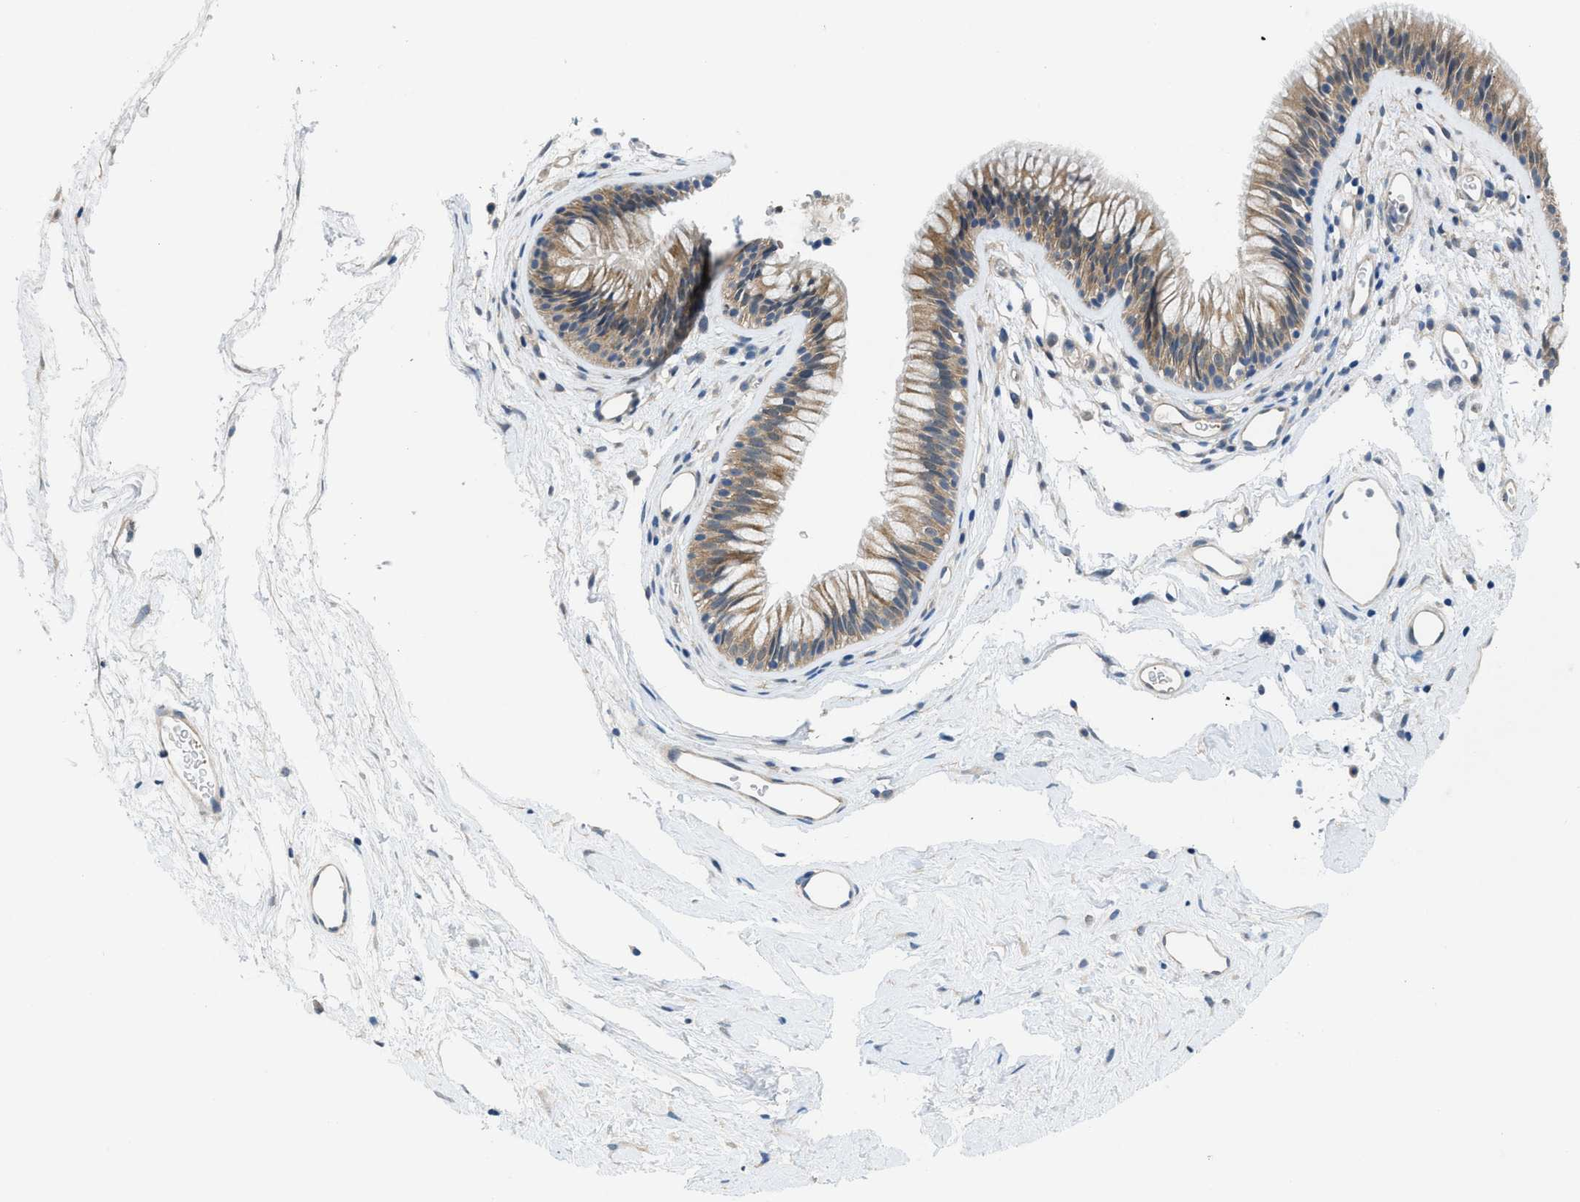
{"staining": {"intensity": "weak", "quantity": ">75%", "location": "cytoplasmic/membranous"}, "tissue": "nasopharynx", "cell_type": "Respiratory epithelial cells", "image_type": "normal", "snomed": [{"axis": "morphology", "description": "Normal tissue, NOS"}, {"axis": "morphology", "description": "Inflammation, NOS"}, {"axis": "topography", "description": "Nasopharynx"}], "caption": "A low amount of weak cytoplasmic/membranous staining is appreciated in approximately >75% of respiratory epithelial cells in benign nasopharynx. (brown staining indicates protein expression, while blue staining denotes nuclei).", "gene": "PANX1", "patient": {"sex": "male", "age": 48}}